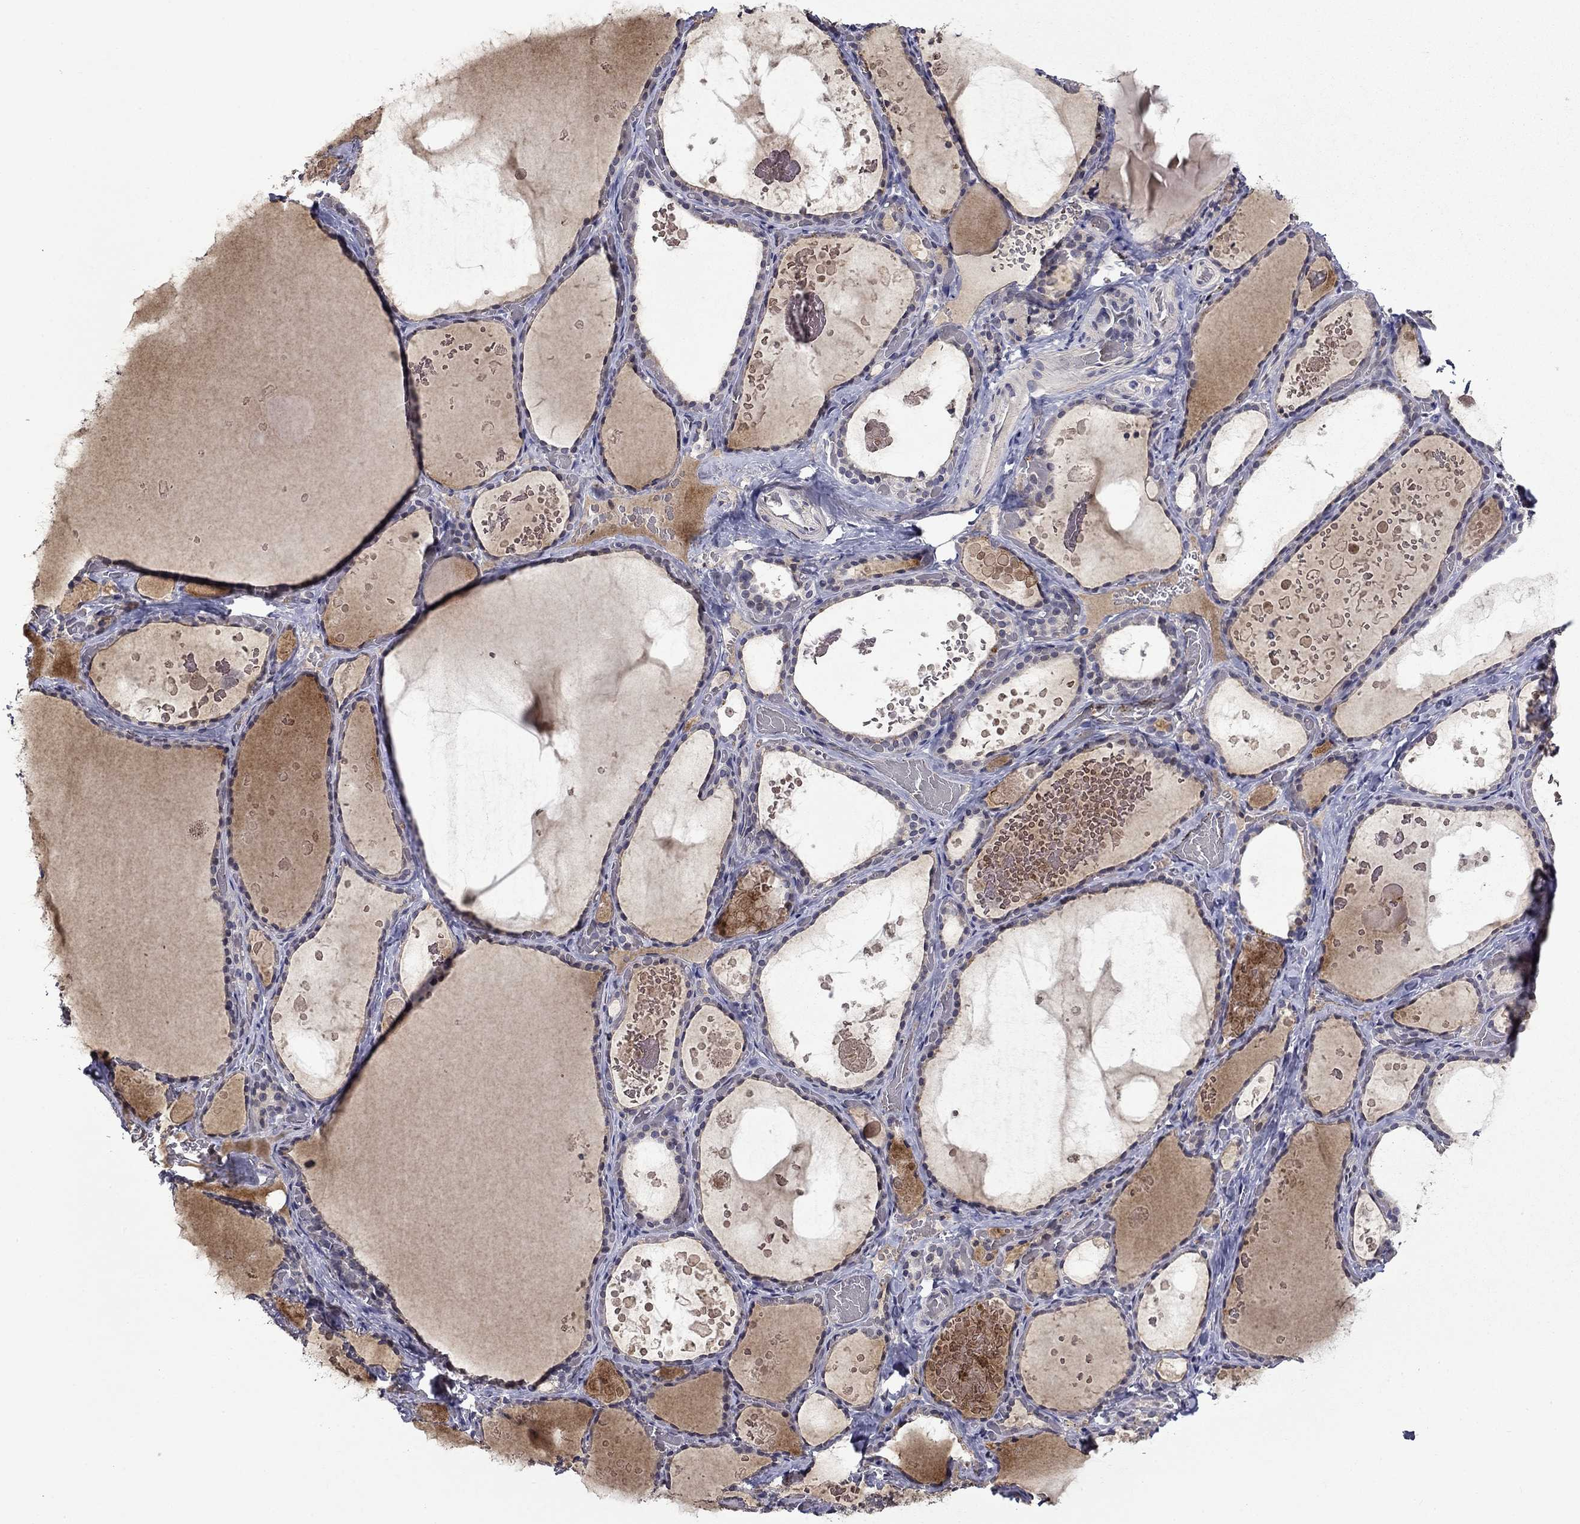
{"staining": {"intensity": "negative", "quantity": "none", "location": "none"}, "tissue": "thyroid gland", "cell_type": "Glandular cells", "image_type": "normal", "snomed": [{"axis": "morphology", "description": "Normal tissue, NOS"}, {"axis": "topography", "description": "Thyroid gland"}], "caption": "High power microscopy histopathology image of an IHC micrograph of benign thyroid gland, revealing no significant staining in glandular cells.", "gene": "SLITRK1", "patient": {"sex": "female", "age": 56}}